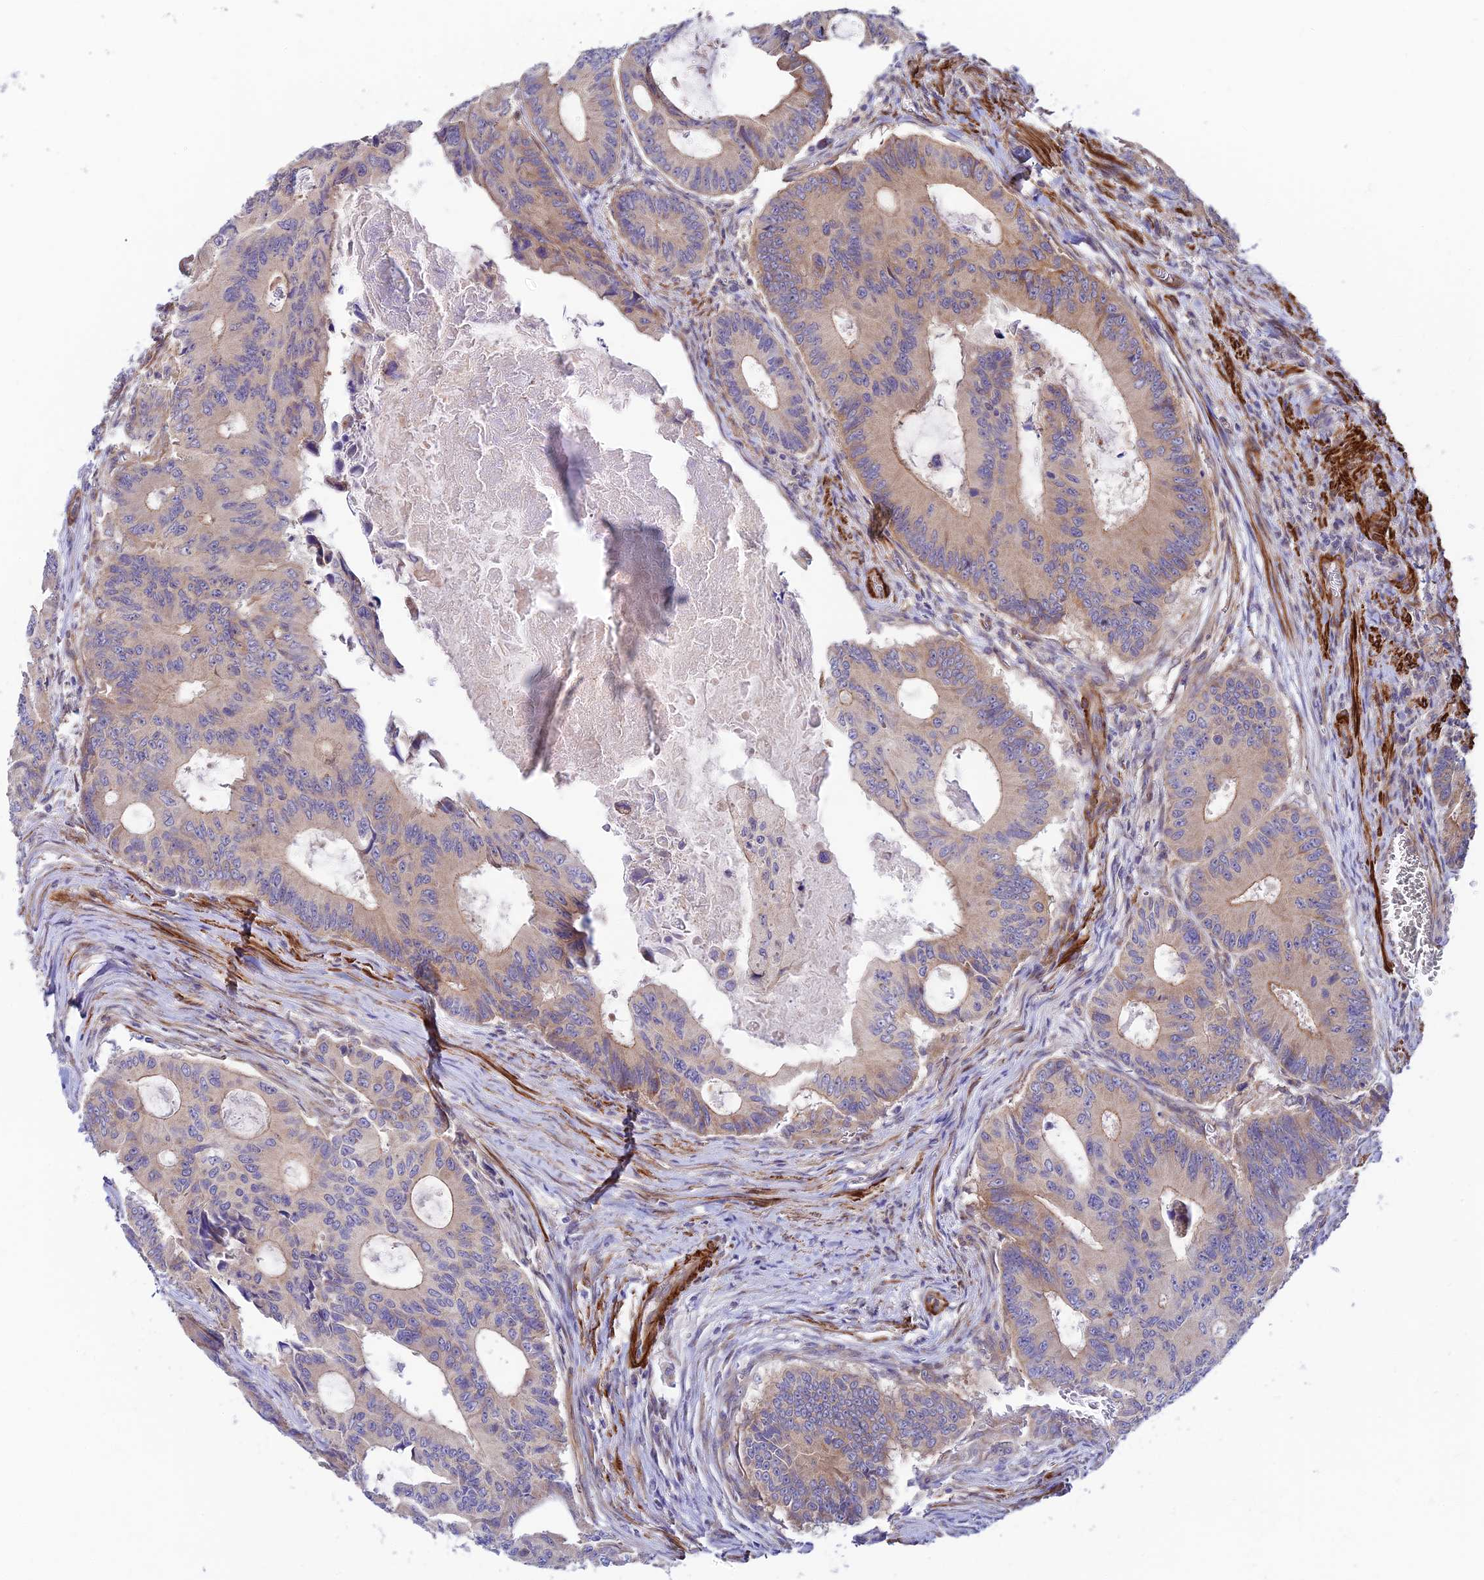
{"staining": {"intensity": "moderate", "quantity": ">75%", "location": "cytoplasmic/membranous"}, "tissue": "colorectal cancer", "cell_type": "Tumor cells", "image_type": "cancer", "snomed": [{"axis": "morphology", "description": "Adenocarcinoma, NOS"}, {"axis": "topography", "description": "Colon"}], "caption": "This photomicrograph shows immunohistochemistry (IHC) staining of colorectal adenocarcinoma, with medium moderate cytoplasmic/membranous positivity in approximately >75% of tumor cells.", "gene": "ANKRD50", "patient": {"sex": "male", "age": 85}}